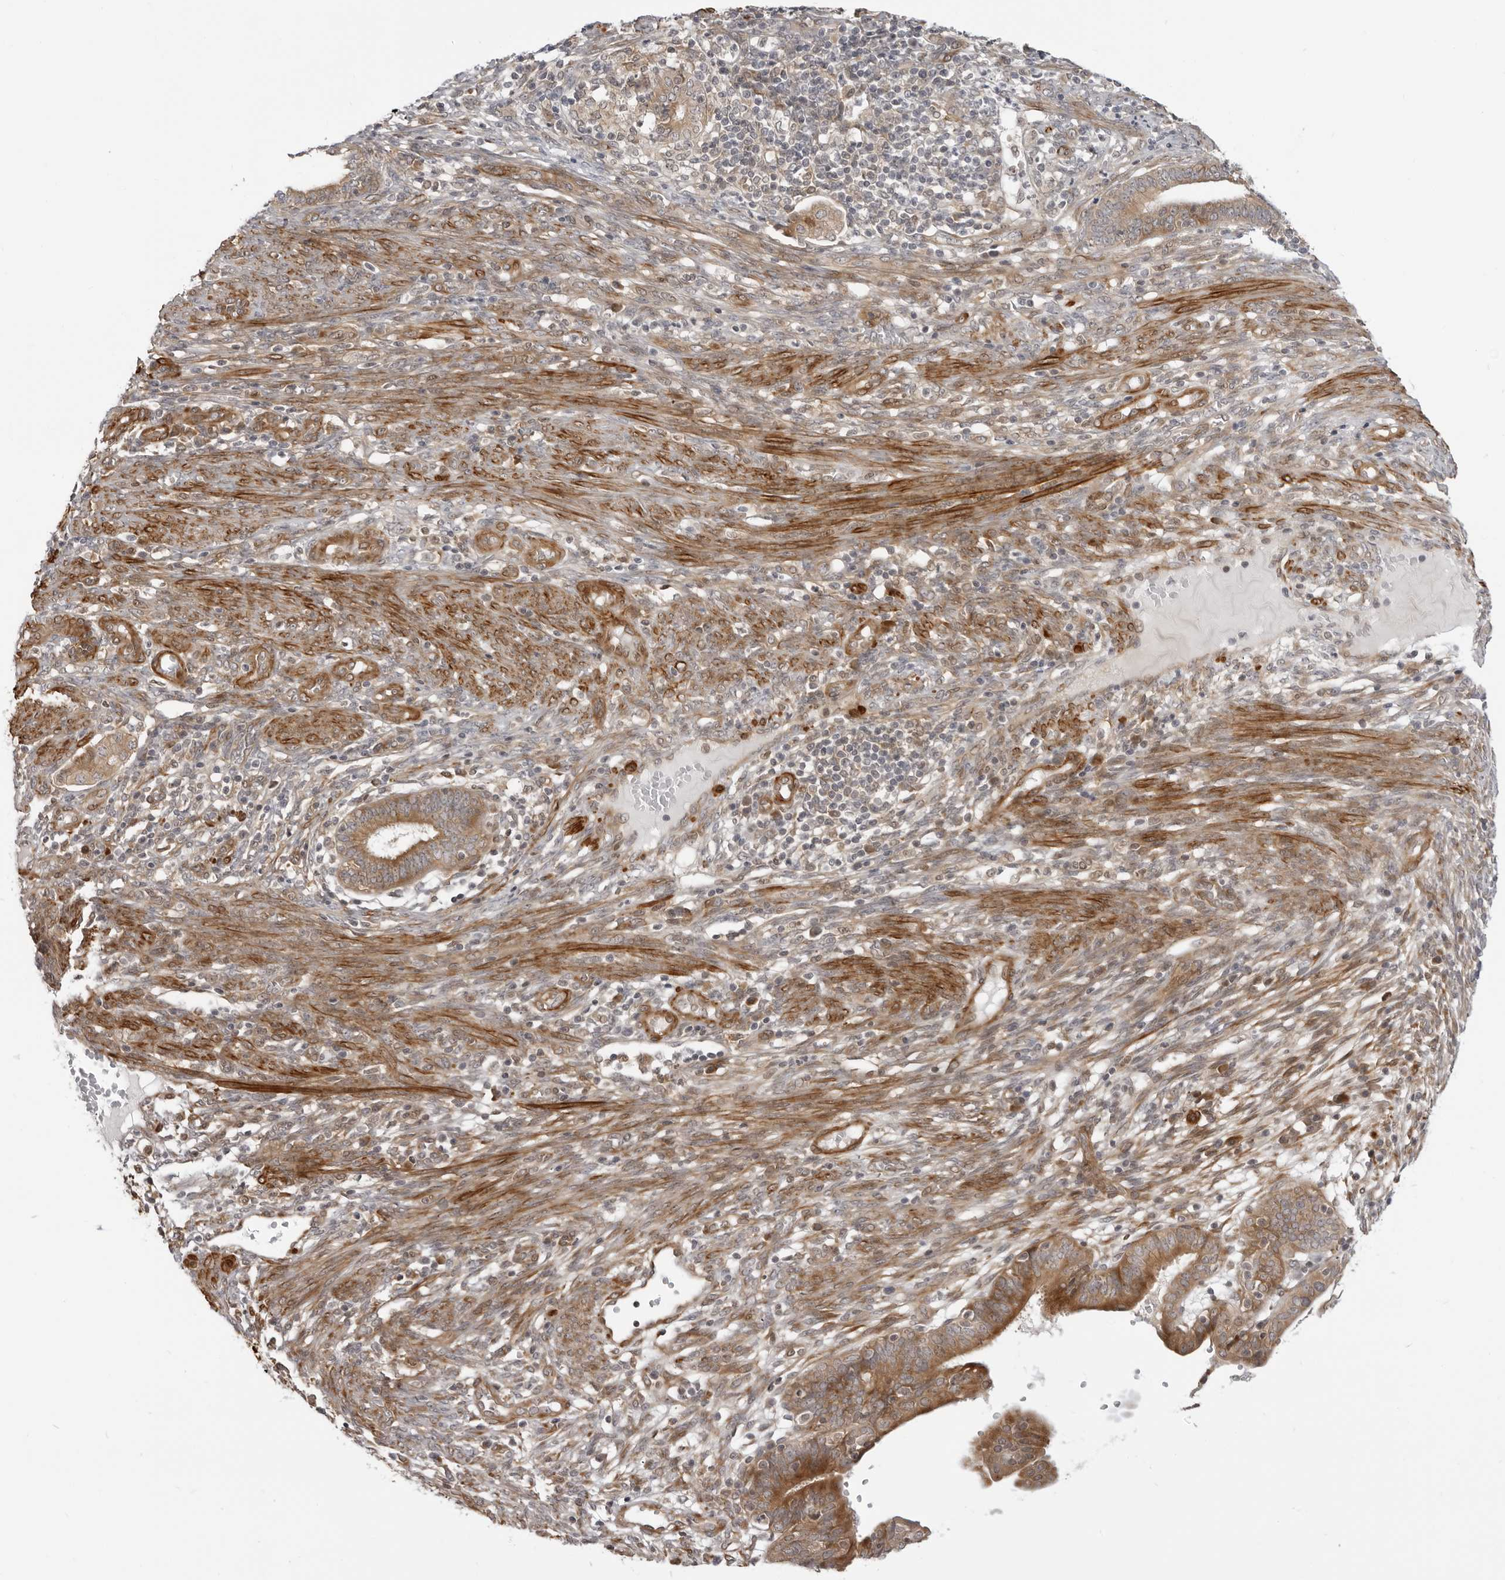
{"staining": {"intensity": "moderate", "quantity": ">75%", "location": "cytoplasmic/membranous"}, "tissue": "endometrial cancer", "cell_type": "Tumor cells", "image_type": "cancer", "snomed": [{"axis": "morphology", "description": "Adenocarcinoma, NOS"}, {"axis": "topography", "description": "Endometrium"}], "caption": "About >75% of tumor cells in human endometrial cancer reveal moderate cytoplasmic/membranous protein positivity as visualized by brown immunohistochemical staining.", "gene": "SRGAP2", "patient": {"sex": "female", "age": 51}}